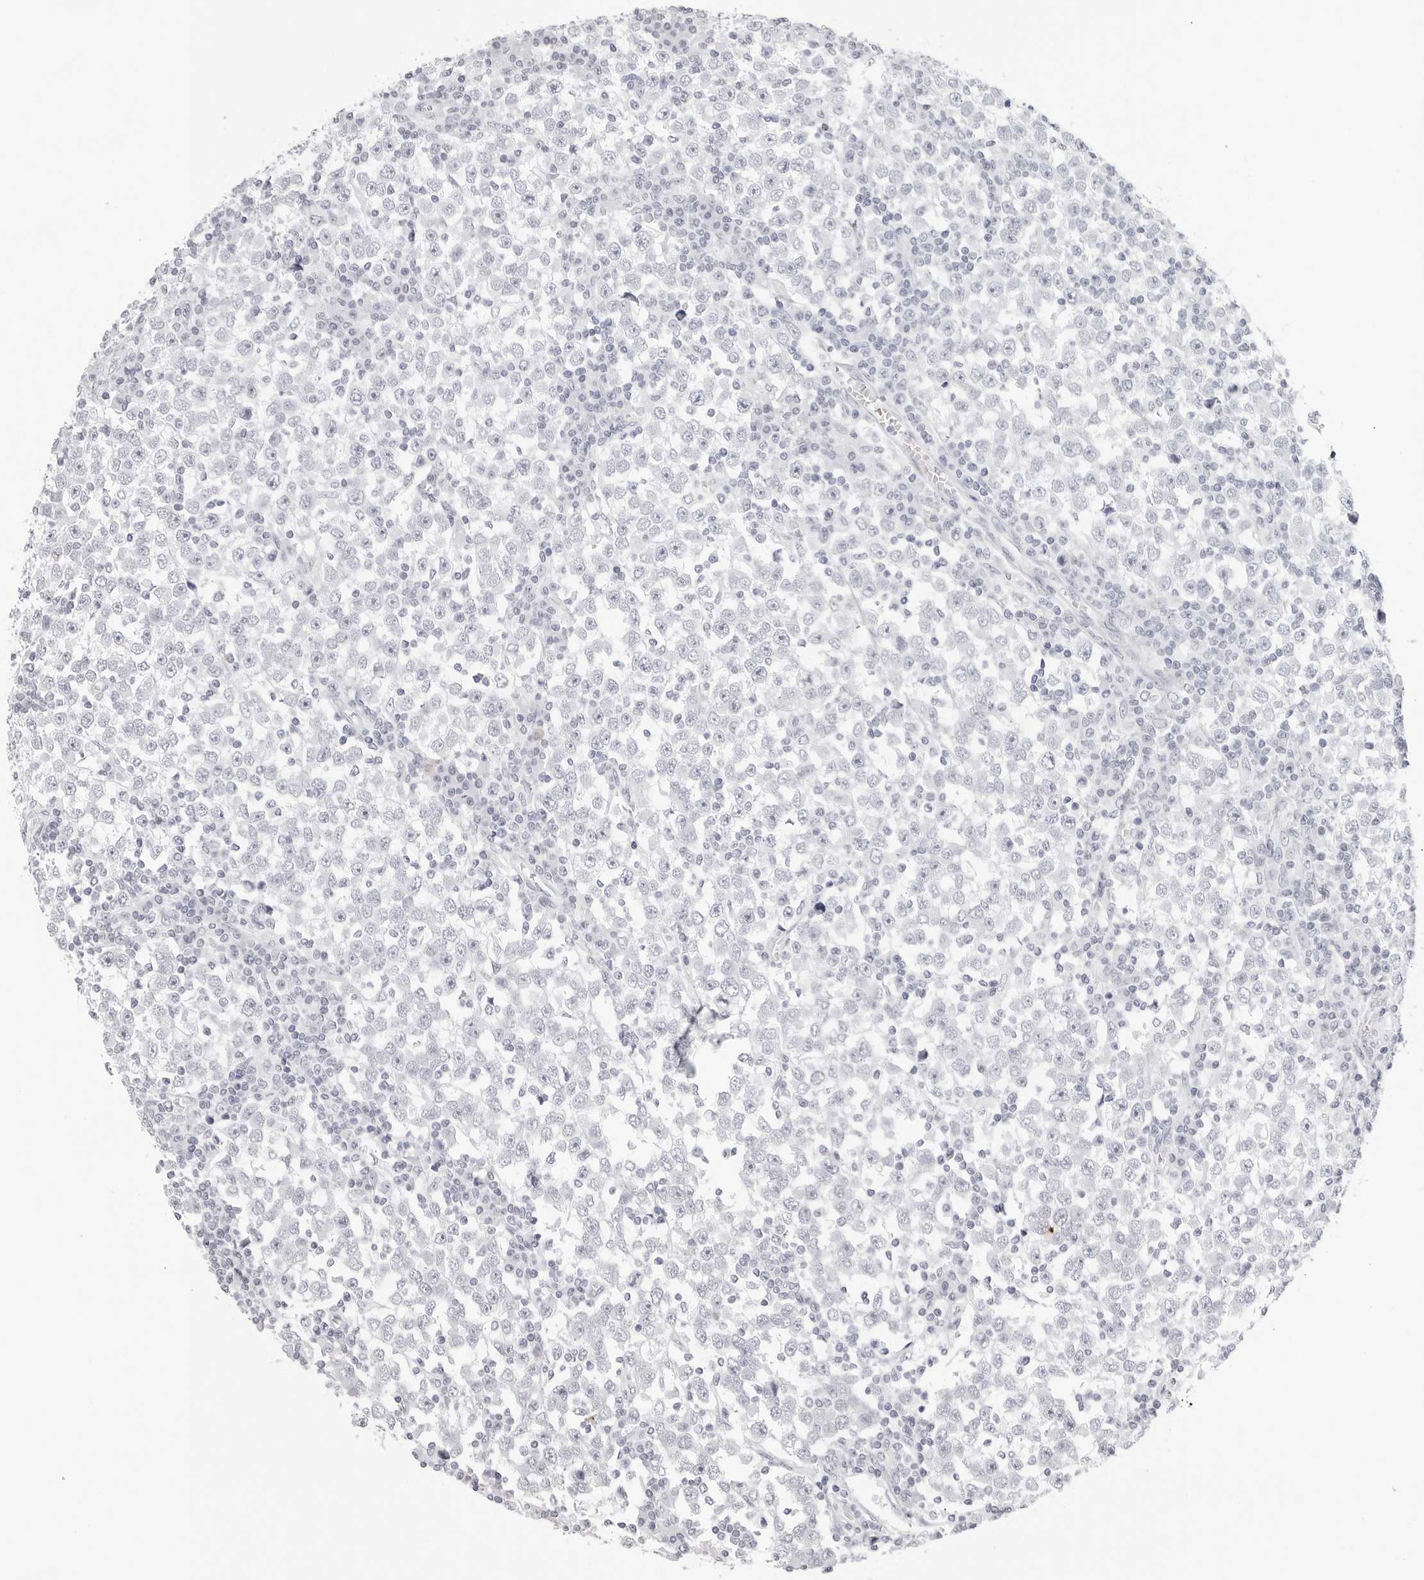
{"staining": {"intensity": "negative", "quantity": "none", "location": "none"}, "tissue": "testis cancer", "cell_type": "Tumor cells", "image_type": "cancer", "snomed": [{"axis": "morphology", "description": "Seminoma, NOS"}, {"axis": "topography", "description": "Testis"}], "caption": "Immunohistochemistry (IHC) of human testis cancer demonstrates no positivity in tumor cells.", "gene": "CST5", "patient": {"sex": "male", "age": 65}}